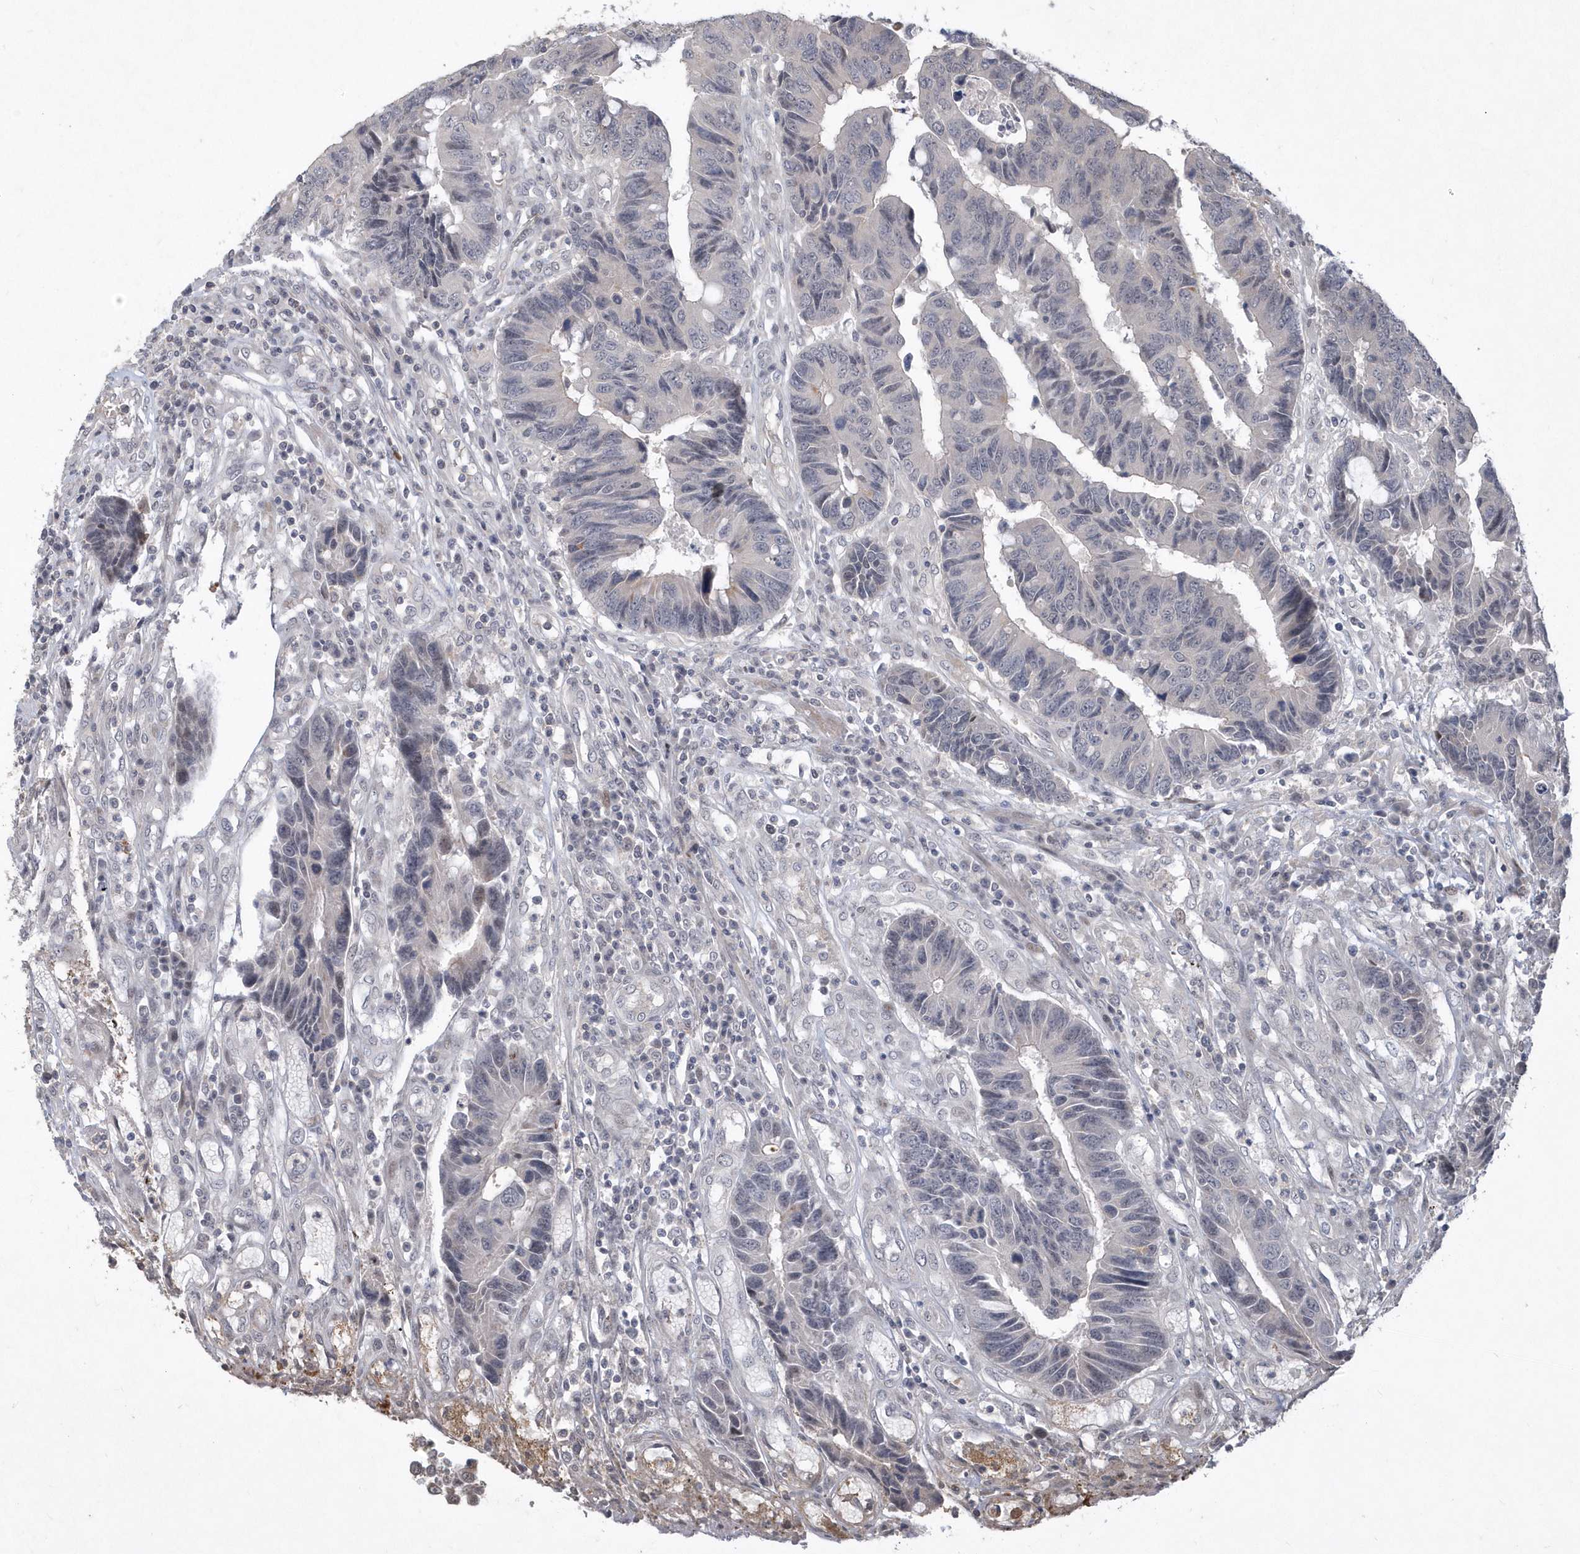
{"staining": {"intensity": "negative", "quantity": "none", "location": "none"}, "tissue": "colorectal cancer", "cell_type": "Tumor cells", "image_type": "cancer", "snomed": [{"axis": "morphology", "description": "Adenocarcinoma, NOS"}, {"axis": "topography", "description": "Rectum"}], "caption": "Immunohistochemistry (IHC) micrograph of colorectal cancer stained for a protein (brown), which displays no staining in tumor cells.", "gene": "TSPEAR", "patient": {"sex": "male", "age": 84}}